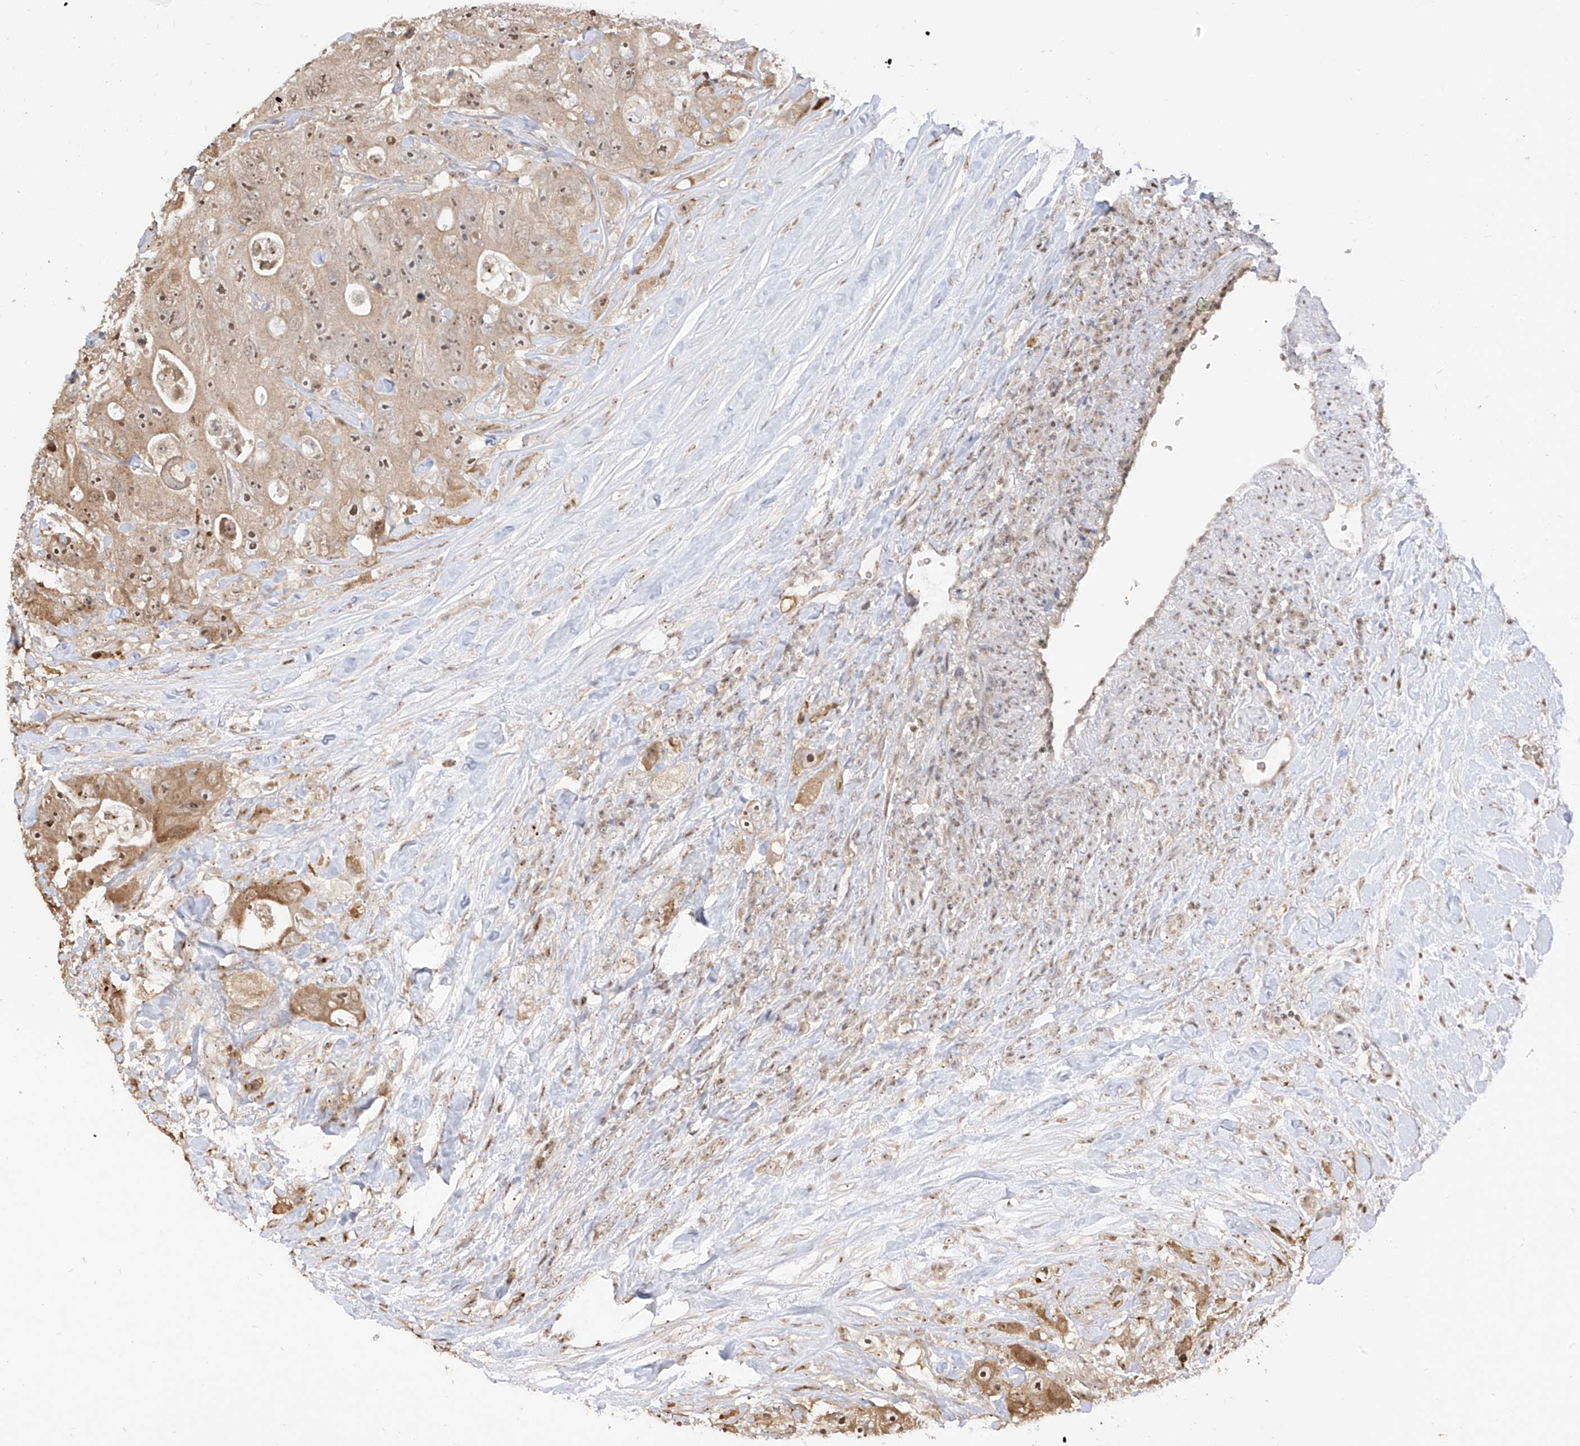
{"staining": {"intensity": "moderate", "quantity": ">75%", "location": "cytoplasmic/membranous,nuclear"}, "tissue": "colorectal cancer", "cell_type": "Tumor cells", "image_type": "cancer", "snomed": [{"axis": "morphology", "description": "Adenocarcinoma, NOS"}, {"axis": "topography", "description": "Colon"}], "caption": "Brown immunohistochemical staining in human colorectal cancer exhibits moderate cytoplasmic/membranous and nuclear staining in approximately >75% of tumor cells. Nuclei are stained in blue.", "gene": "VMP1", "patient": {"sex": "female", "age": 46}}